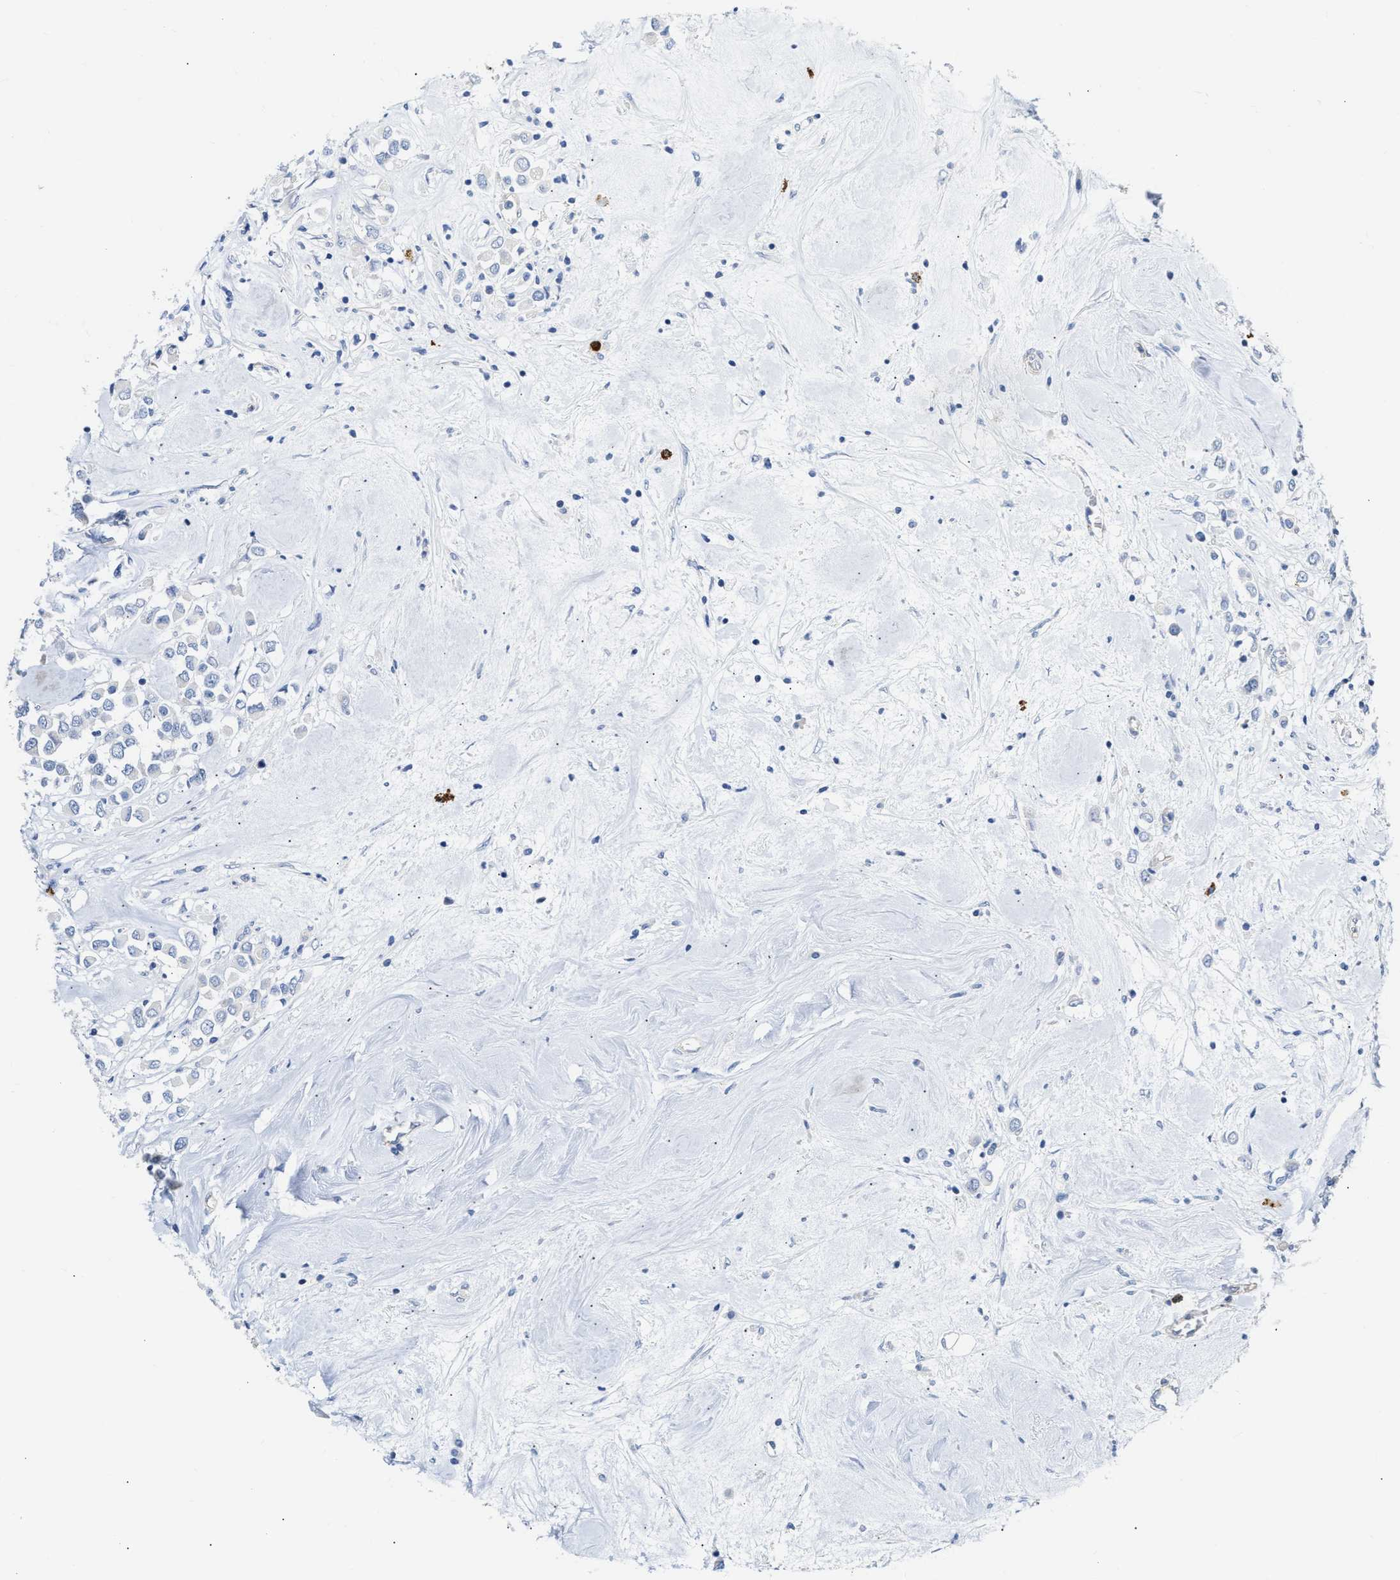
{"staining": {"intensity": "negative", "quantity": "none", "location": "none"}, "tissue": "breast cancer", "cell_type": "Tumor cells", "image_type": "cancer", "snomed": [{"axis": "morphology", "description": "Duct carcinoma"}, {"axis": "topography", "description": "Breast"}], "caption": "Immunohistochemical staining of breast invasive ductal carcinoma exhibits no significant expression in tumor cells. (Stains: DAB IHC with hematoxylin counter stain, Microscopy: brightfield microscopy at high magnification).", "gene": "FHL1", "patient": {"sex": "female", "age": 61}}